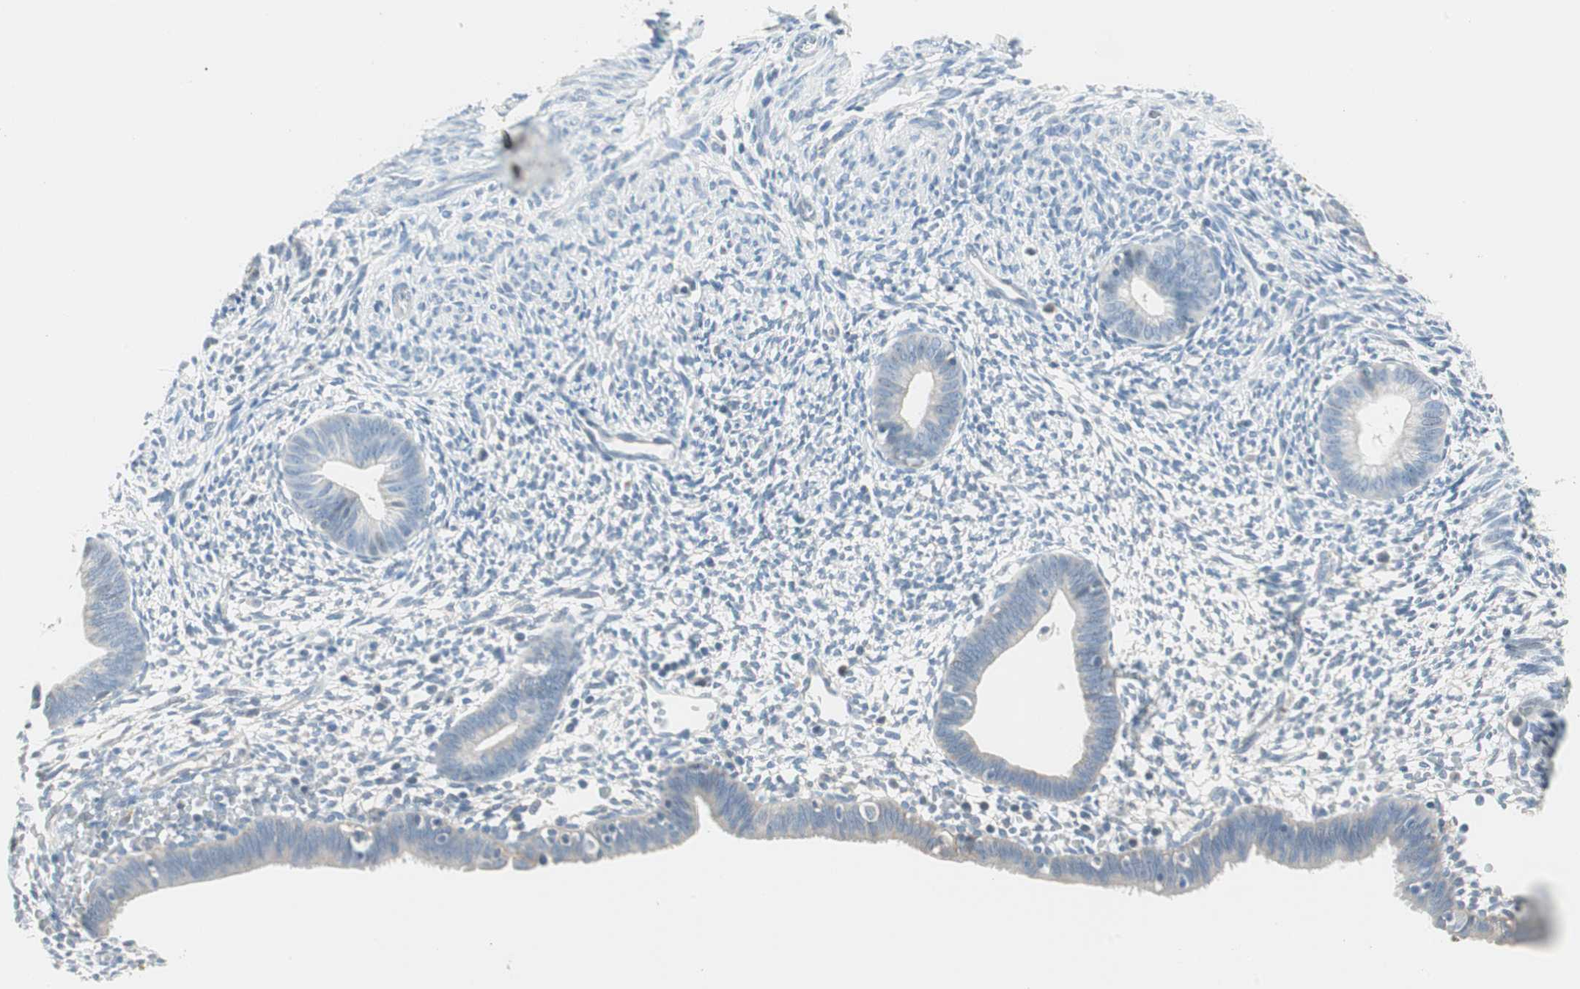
{"staining": {"intensity": "negative", "quantity": "none", "location": "none"}, "tissue": "endometrium", "cell_type": "Cells in endometrial stroma", "image_type": "normal", "snomed": [{"axis": "morphology", "description": "Normal tissue, NOS"}, {"axis": "morphology", "description": "Atrophy, NOS"}, {"axis": "topography", "description": "Uterus"}, {"axis": "topography", "description": "Endometrium"}], "caption": "A photomicrograph of endometrium stained for a protein demonstrates no brown staining in cells in endometrial stroma. The staining was performed using DAB (3,3'-diaminobenzidine) to visualize the protein expression in brown, while the nuclei were stained in blue with hematoxylin (Magnification: 20x).", "gene": "GNAO1", "patient": {"sex": "female", "age": 68}}